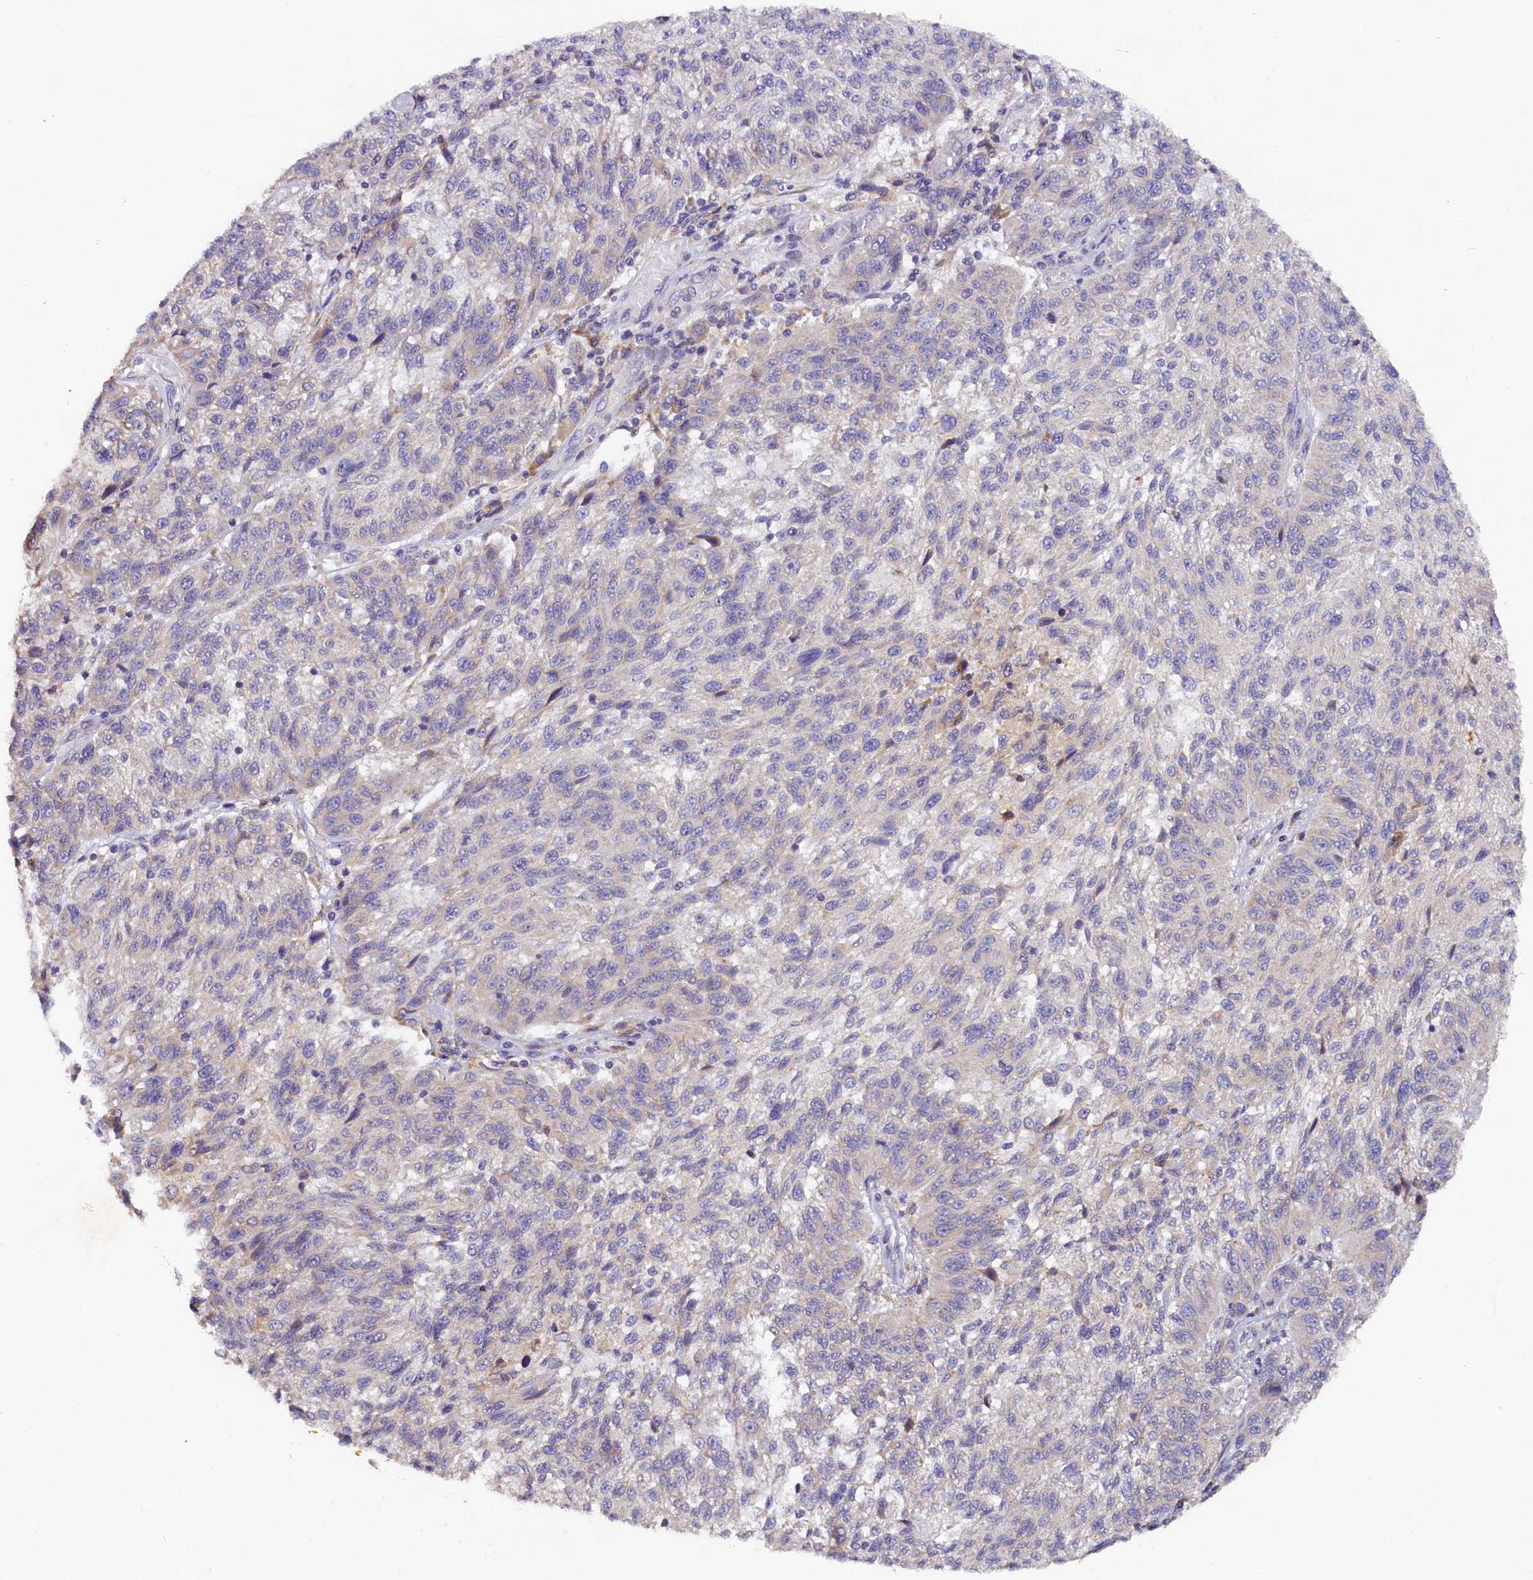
{"staining": {"intensity": "weak", "quantity": "<25%", "location": "cytoplasmic/membranous"}, "tissue": "melanoma", "cell_type": "Tumor cells", "image_type": "cancer", "snomed": [{"axis": "morphology", "description": "Malignant melanoma, NOS"}, {"axis": "topography", "description": "Skin"}], "caption": "The micrograph exhibits no staining of tumor cells in melanoma. (DAB (3,3'-diaminobenzidine) immunohistochemistry visualized using brightfield microscopy, high magnification).", "gene": "ST7L", "patient": {"sex": "male", "age": 53}}